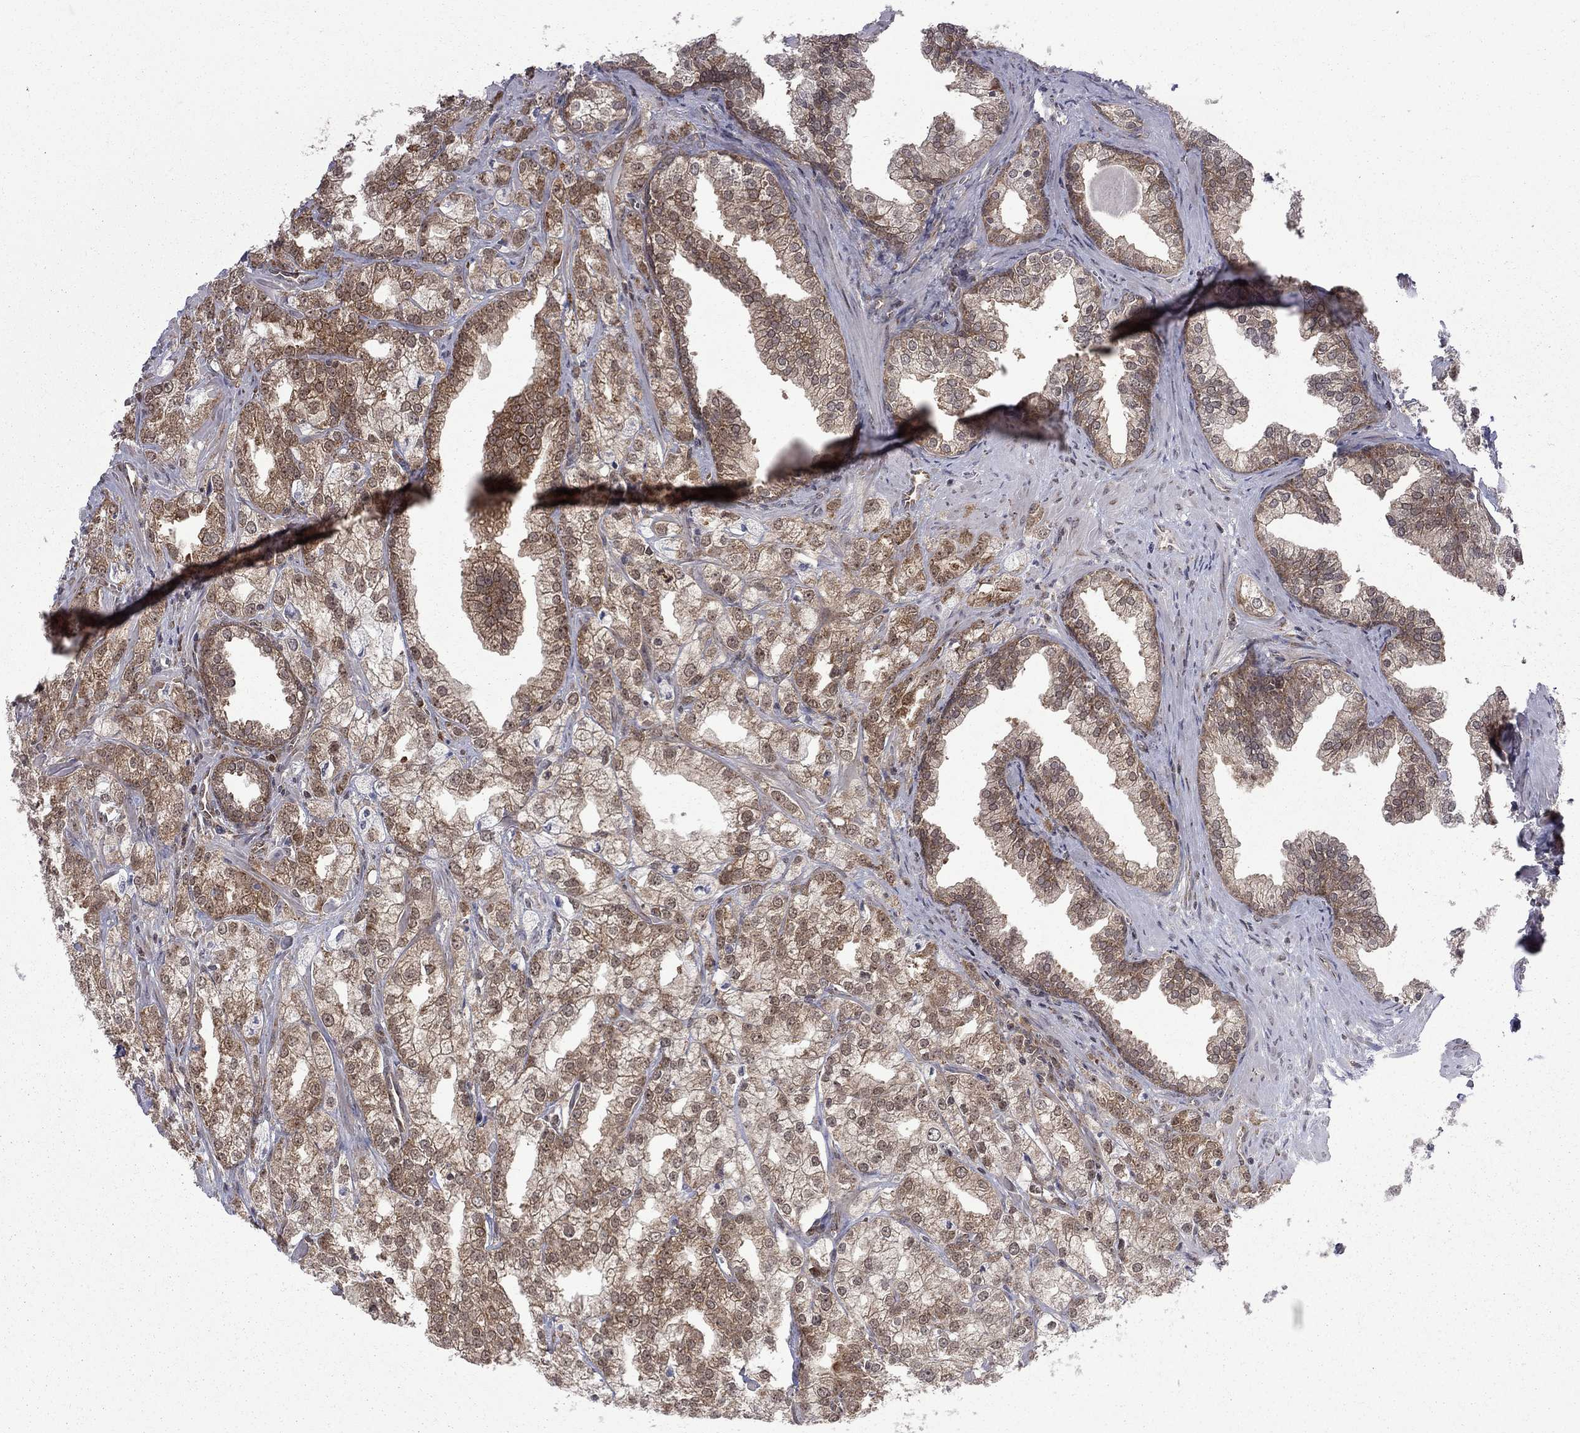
{"staining": {"intensity": "moderate", "quantity": ">75%", "location": "cytoplasmic/membranous"}, "tissue": "prostate cancer", "cell_type": "Tumor cells", "image_type": "cancer", "snomed": [{"axis": "morphology", "description": "Adenocarcinoma, NOS"}, {"axis": "topography", "description": "Prostate"}], "caption": "Prostate adenocarcinoma stained for a protein shows moderate cytoplasmic/membranous positivity in tumor cells.", "gene": "NAA50", "patient": {"sex": "male", "age": 70}}